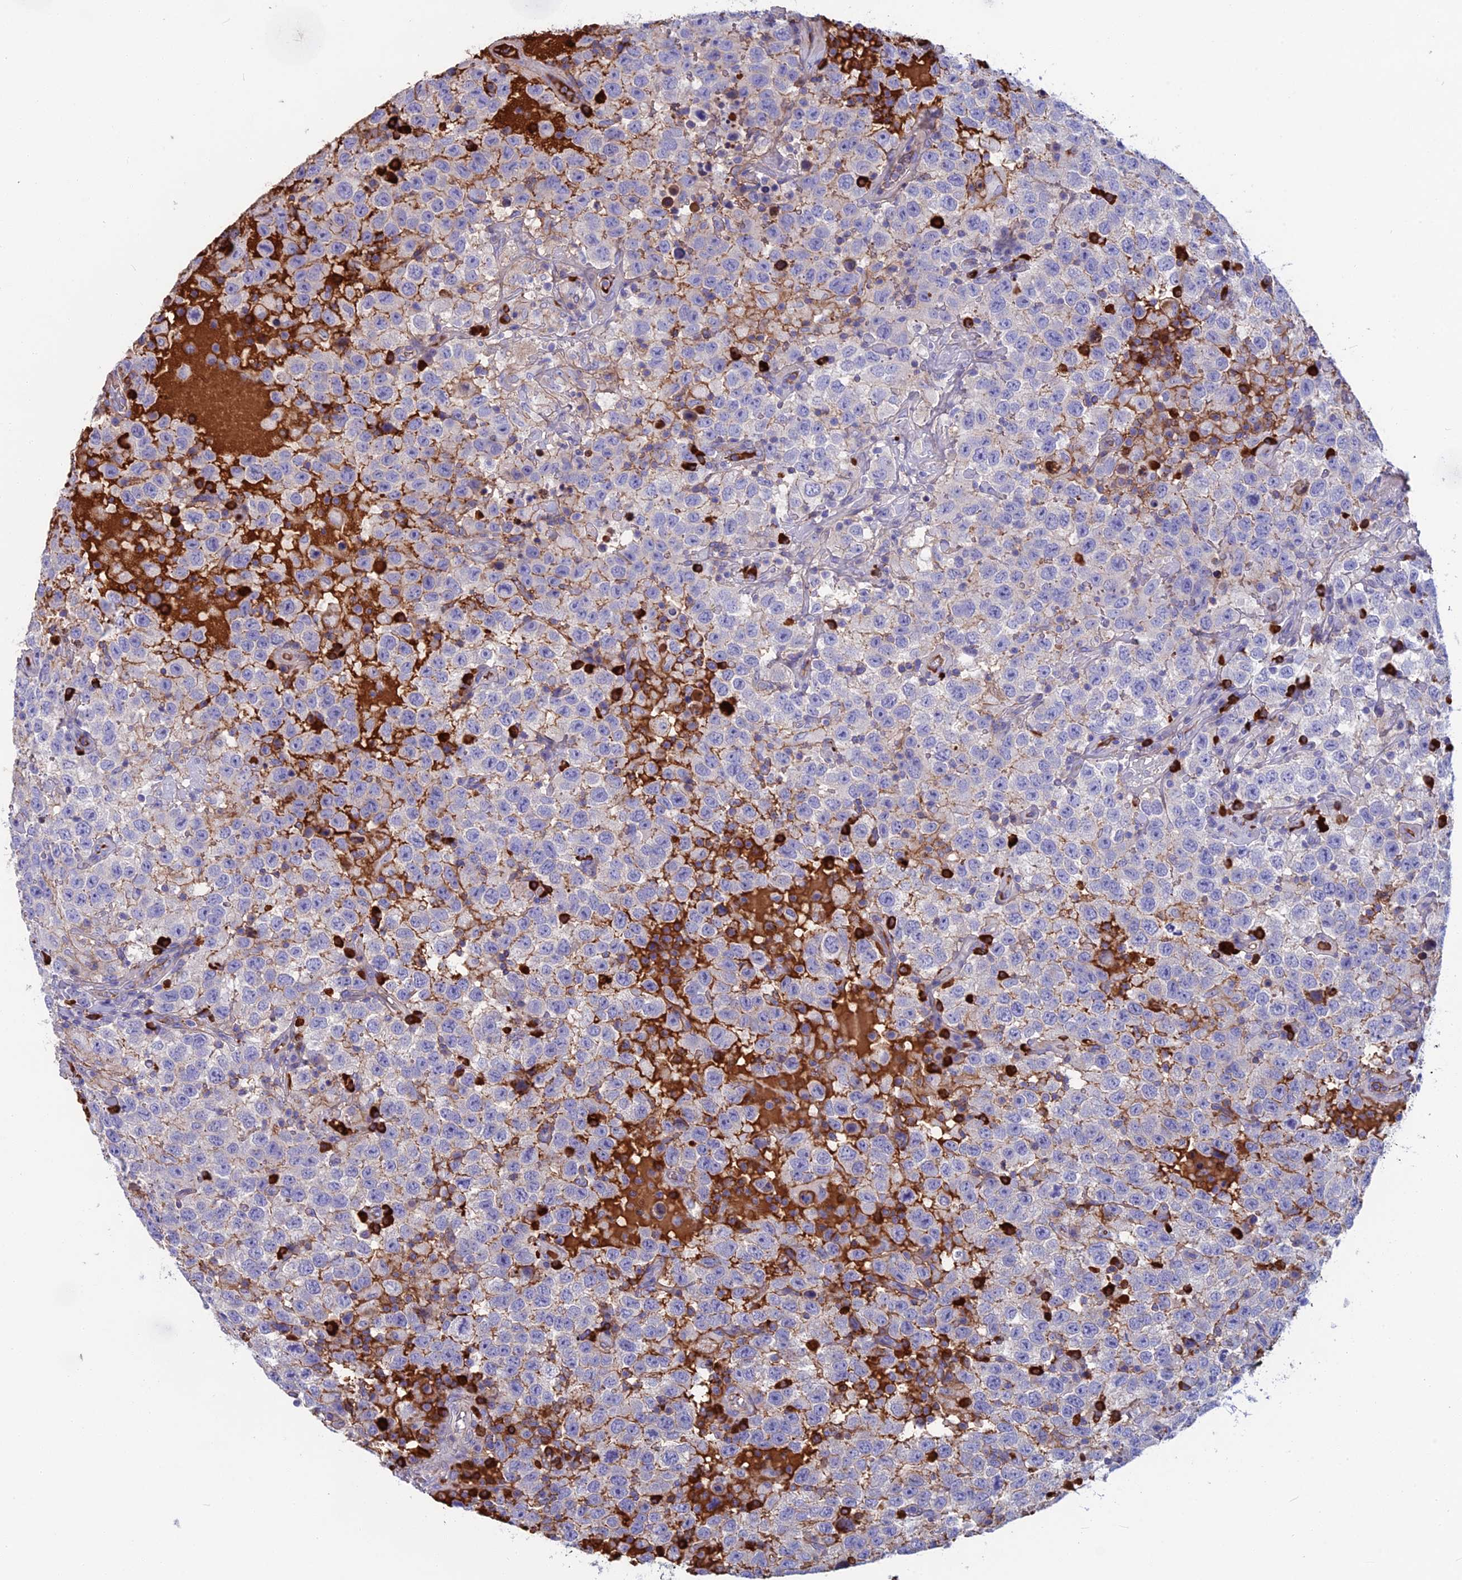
{"staining": {"intensity": "moderate", "quantity": "25%-75%", "location": "cytoplasmic/membranous"}, "tissue": "testis cancer", "cell_type": "Tumor cells", "image_type": "cancer", "snomed": [{"axis": "morphology", "description": "Seminoma, NOS"}, {"axis": "topography", "description": "Testis"}], "caption": "Protein staining reveals moderate cytoplasmic/membranous positivity in approximately 25%-75% of tumor cells in testis seminoma.", "gene": "SNAP91", "patient": {"sex": "male", "age": 41}}